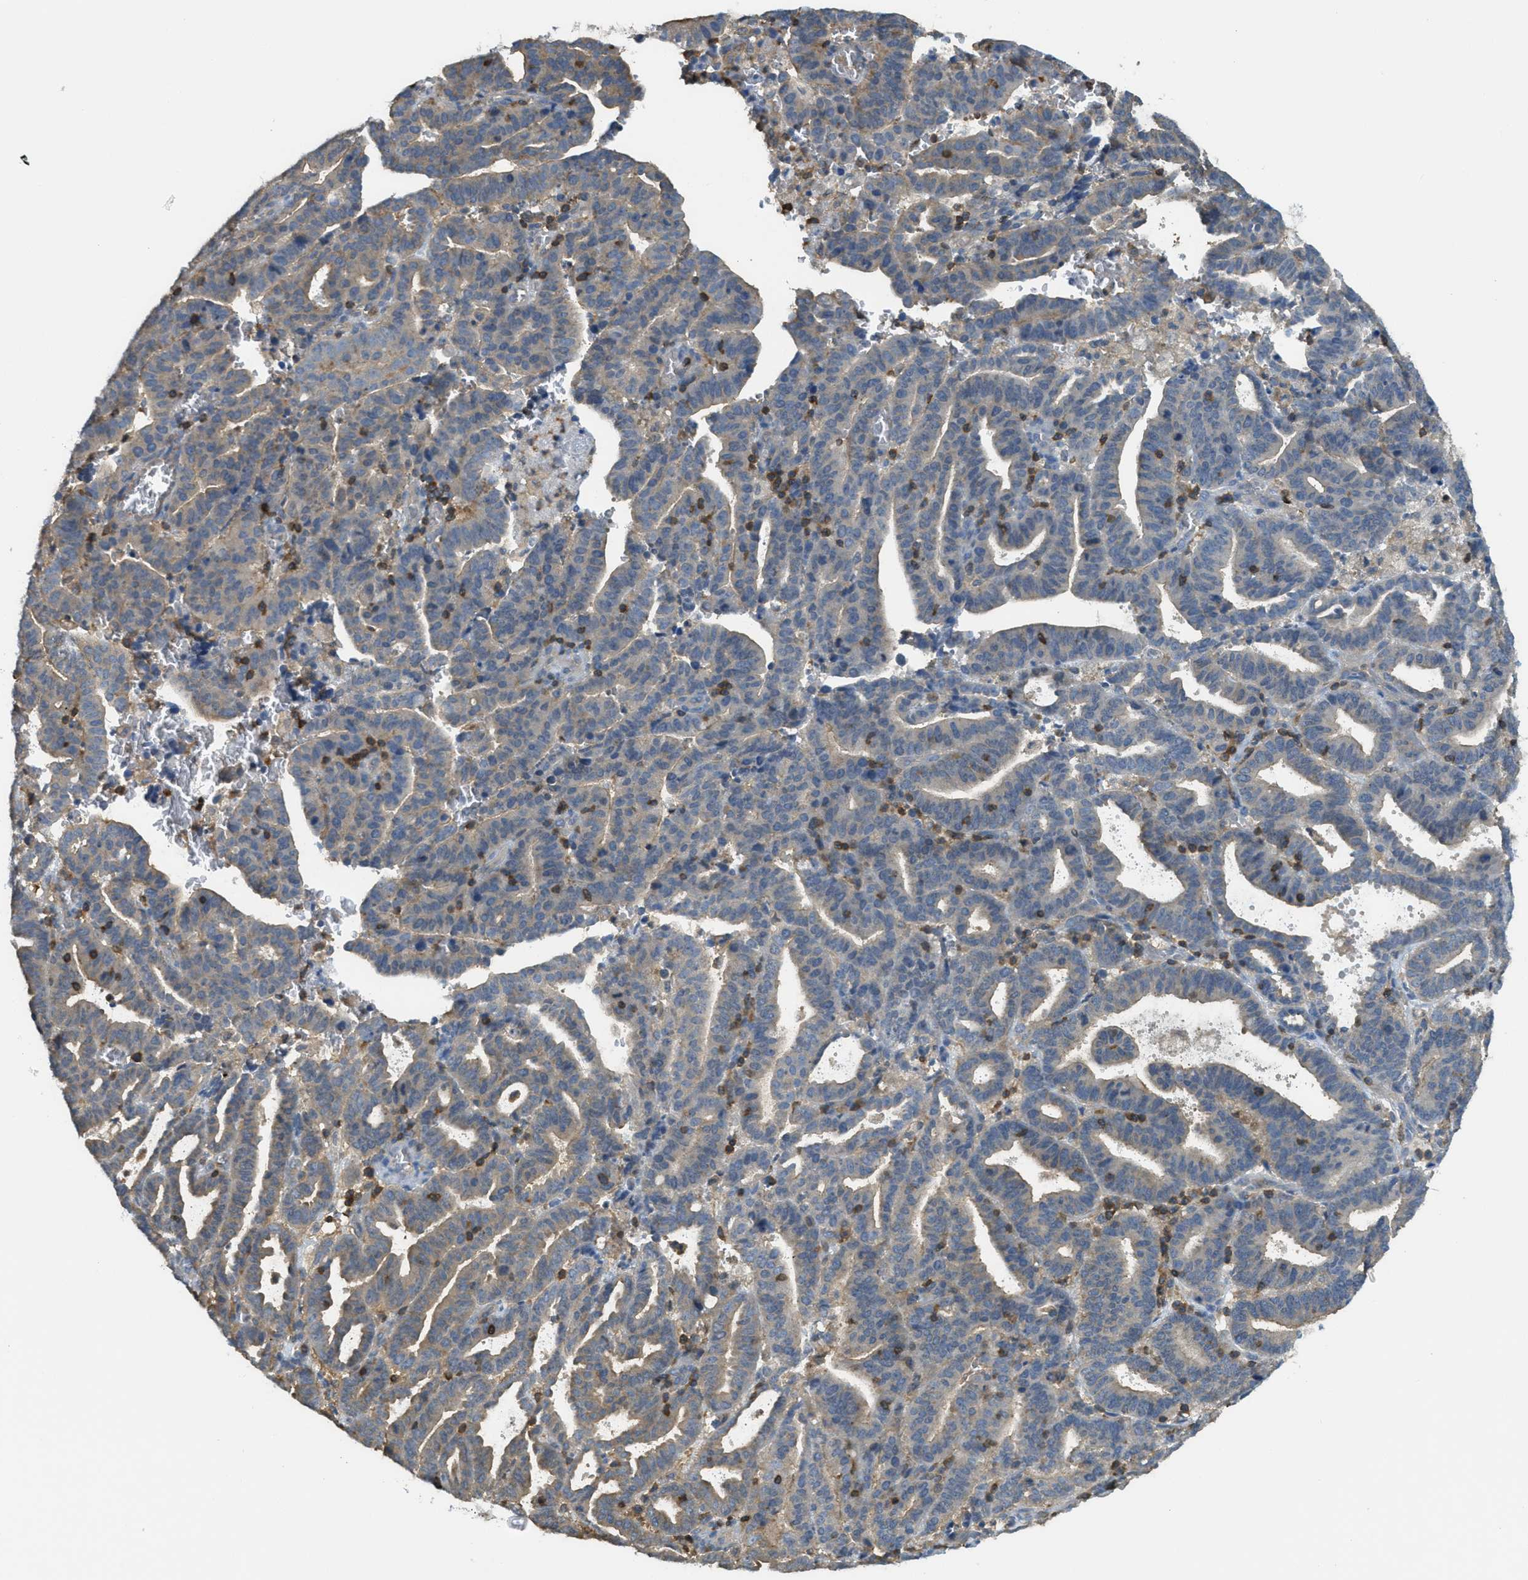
{"staining": {"intensity": "weak", "quantity": "25%-75%", "location": "cytoplasmic/membranous"}, "tissue": "endometrial cancer", "cell_type": "Tumor cells", "image_type": "cancer", "snomed": [{"axis": "morphology", "description": "Adenocarcinoma, NOS"}, {"axis": "topography", "description": "Uterus"}], "caption": "A micrograph of endometrial cancer (adenocarcinoma) stained for a protein shows weak cytoplasmic/membranous brown staining in tumor cells. (brown staining indicates protein expression, while blue staining denotes nuclei).", "gene": "GRIK2", "patient": {"sex": "female", "age": 83}}